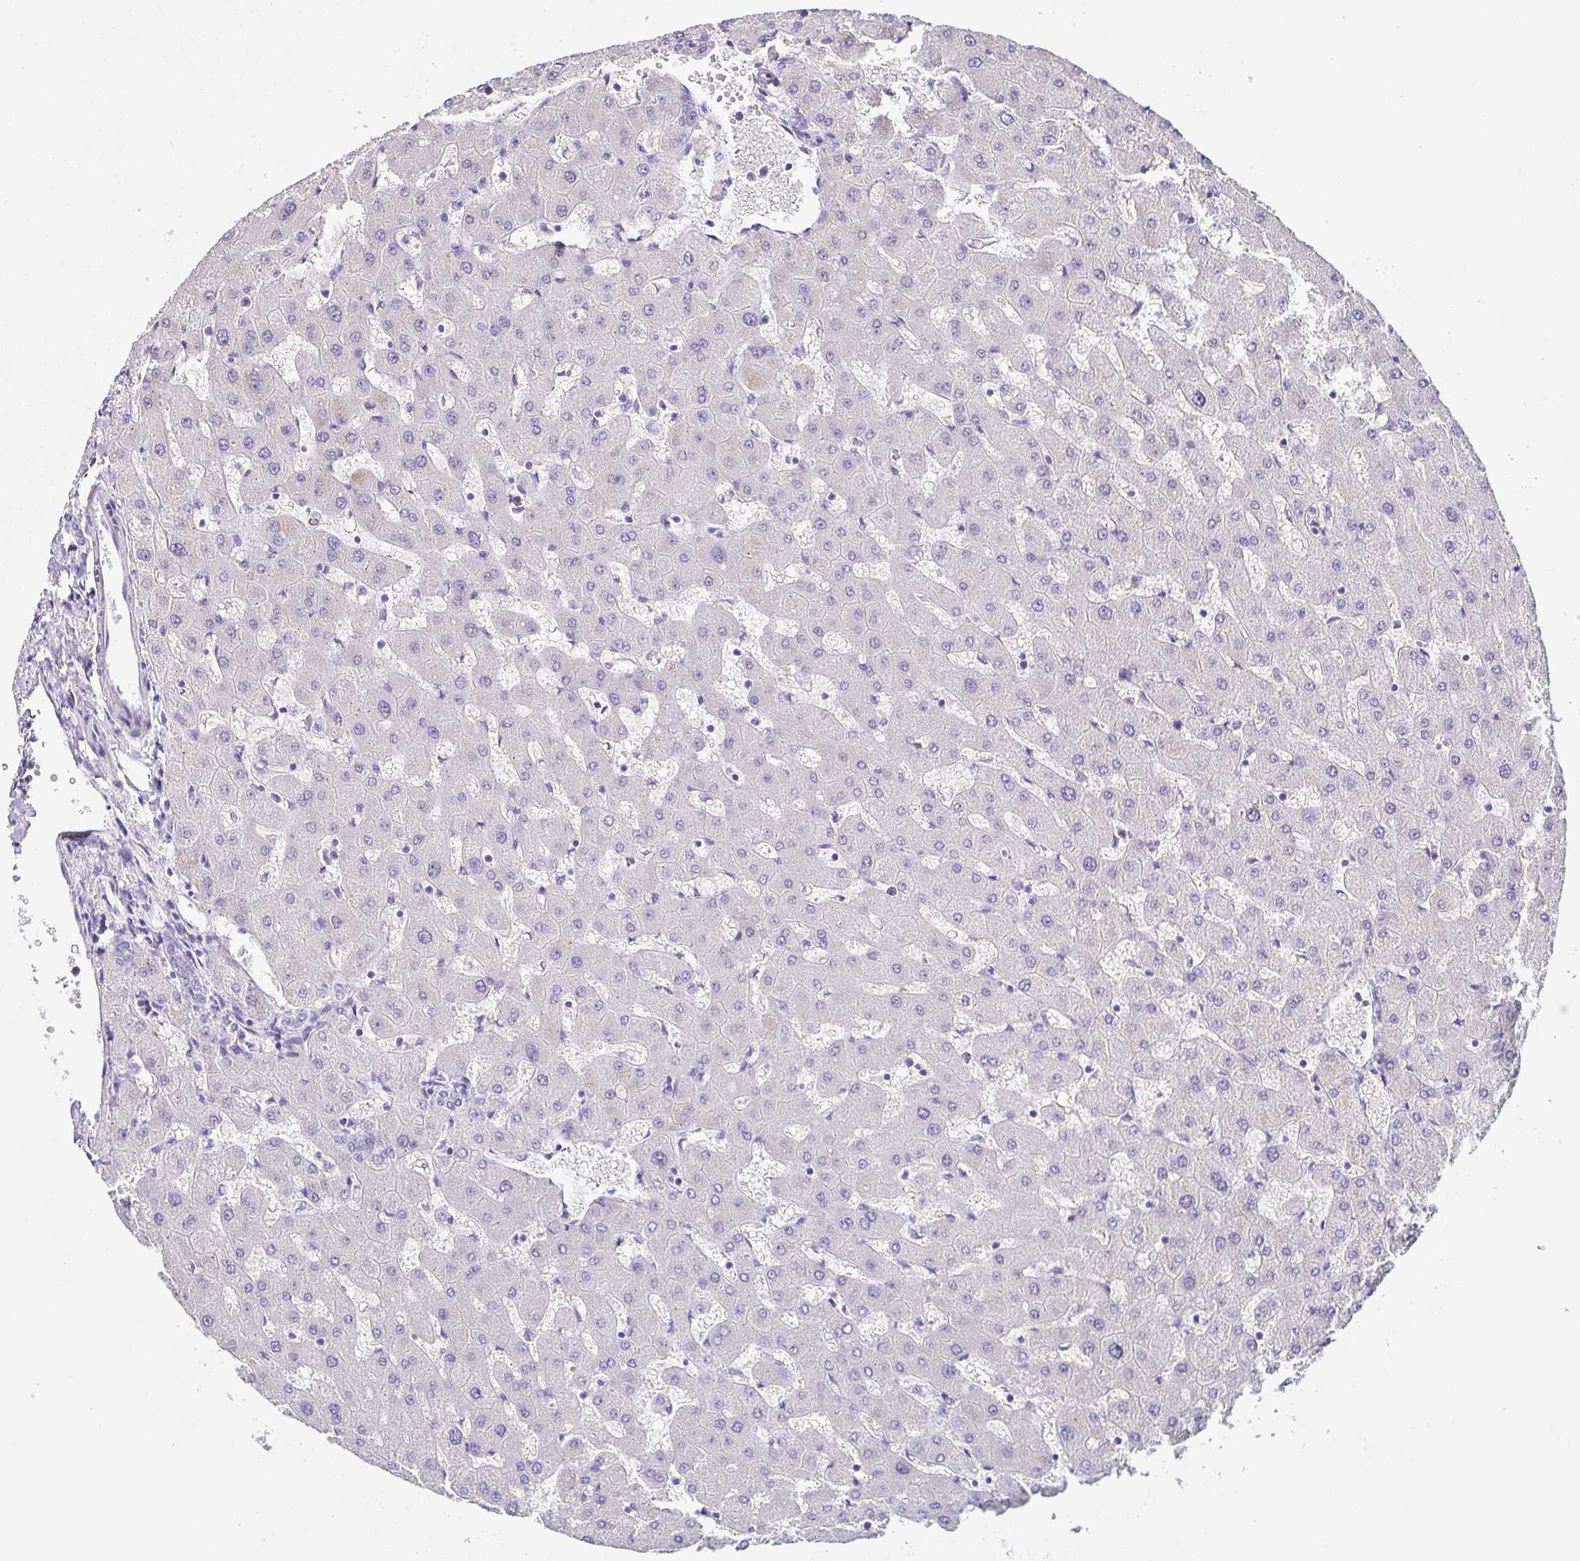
{"staining": {"intensity": "negative", "quantity": "none", "location": "none"}, "tissue": "liver", "cell_type": "Cholangiocytes", "image_type": "normal", "snomed": [{"axis": "morphology", "description": "Normal tissue, NOS"}, {"axis": "topography", "description": "Liver"}], "caption": "IHC image of unremarkable liver stained for a protein (brown), which demonstrates no positivity in cholangiocytes.", "gene": "NEFH", "patient": {"sex": "female", "age": 63}}